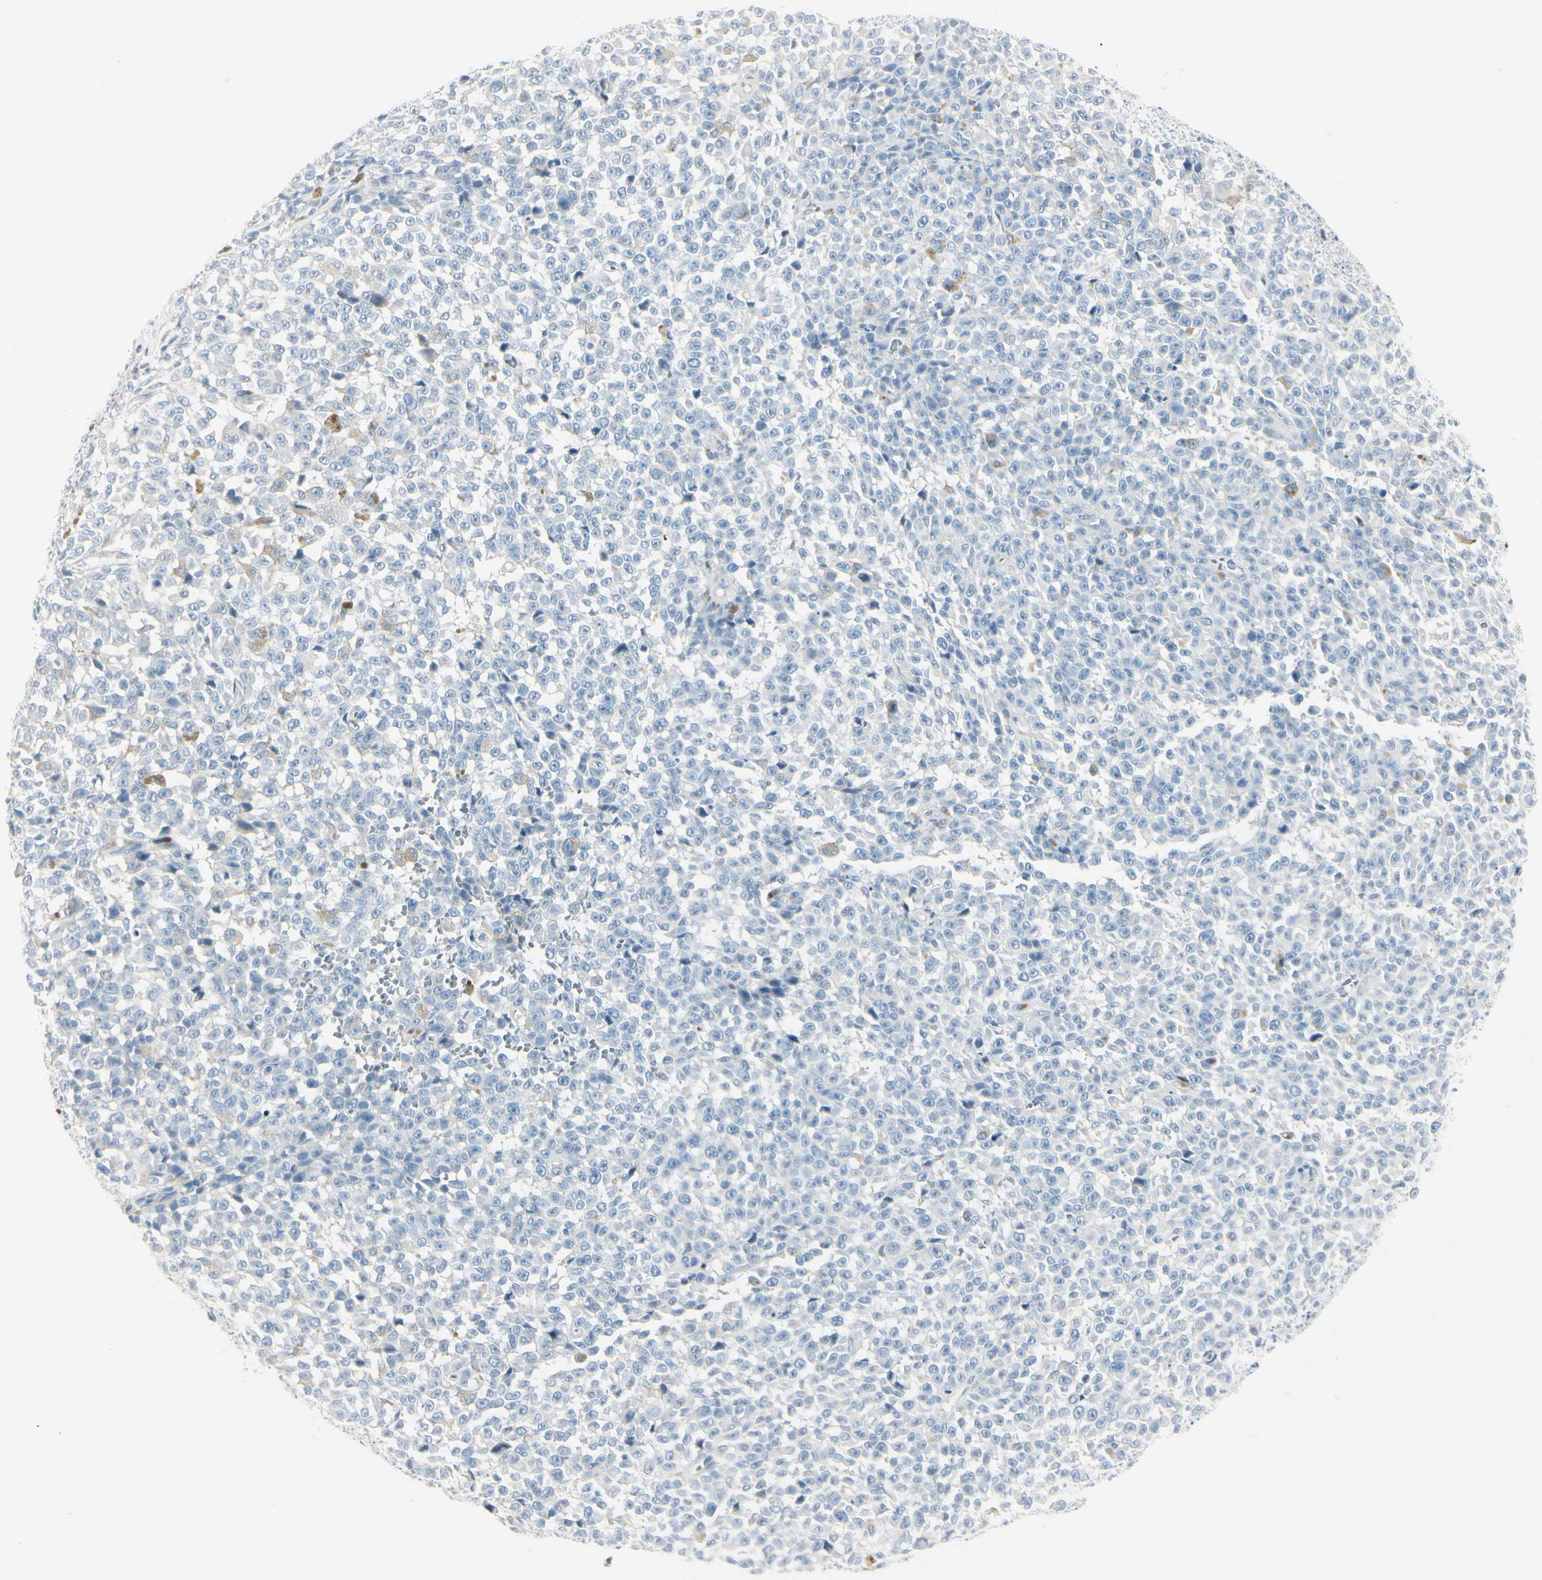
{"staining": {"intensity": "weak", "quantity": "<25%", "location": "cytoplasmic/membranous"}, "tissue": "melanoma", "cell_type": "Tumor cells", "image_type": "cancer", "snomed": [{"axis": "morphology", "description": "Malignant melanoma, NOS"}, {"axis": "topography", "description": "Skin"}], "caption": "Tumor cells show no significant staining in malignant melanoma. Nuclei are stained in blue.", "gene": "CDHR5", "patient": {"sex": "female", "age": 82}}